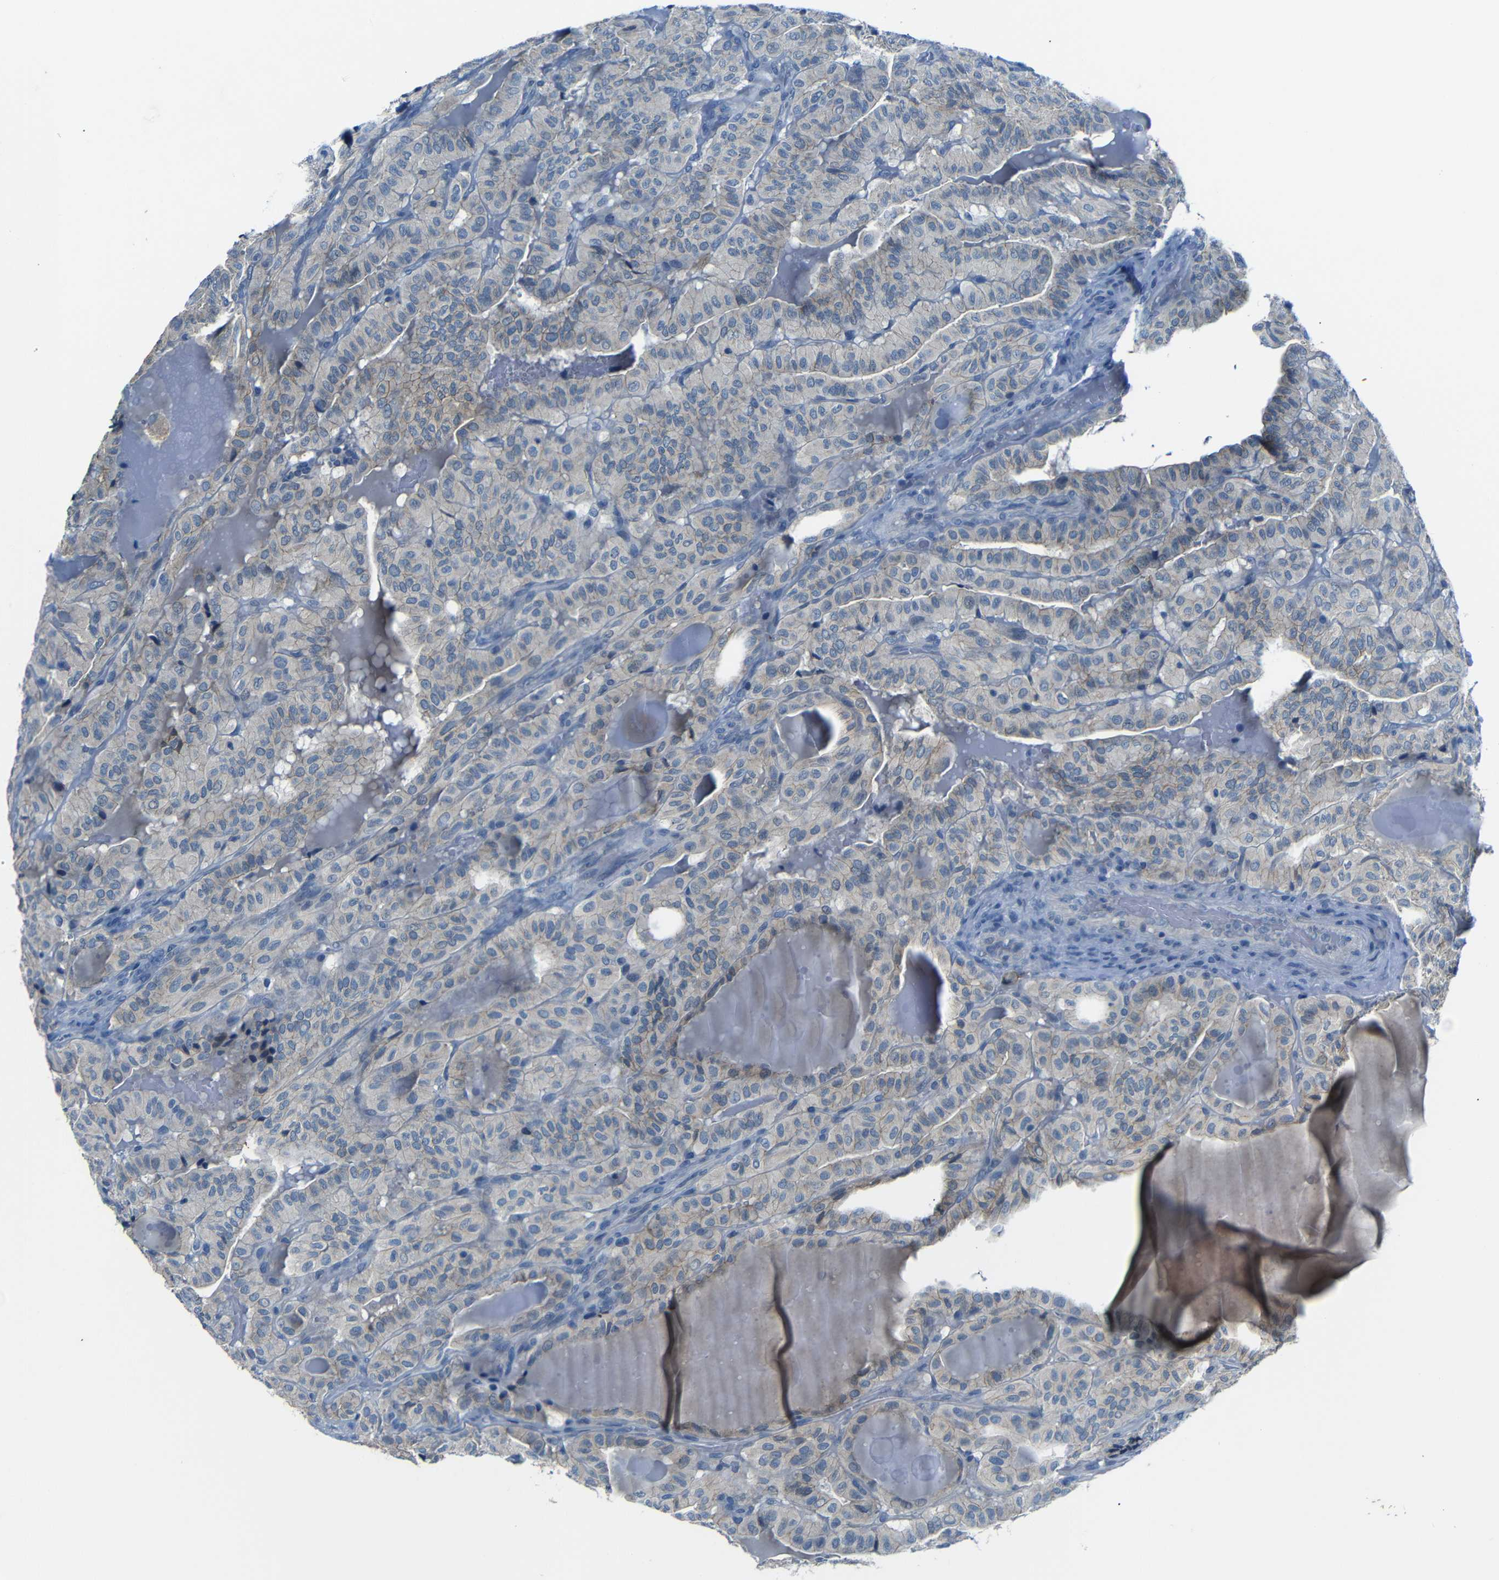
{"staining": {"intensity": "moderate", "quantity": "25%-75%", "location": "cytoplasmic/membranous"}, "tissue": "thyroid cancer", "cell_type": "Tumor cells", "image_type": "cancer", "snomed": [{"axis": "morphology", "description": "Papillary adenocarcinoma, NOS"}, {"axis": "topography", "description": "Thyroid gland"}], "caption": "IHC of thyroid papillary adenocarcinoma displays medium levels of moderate cytoplasmic/membranous expression in about 25%-75% of tumor cells.", "gene": "ANK3", "patient": {"sex": "male", "age": 77}}